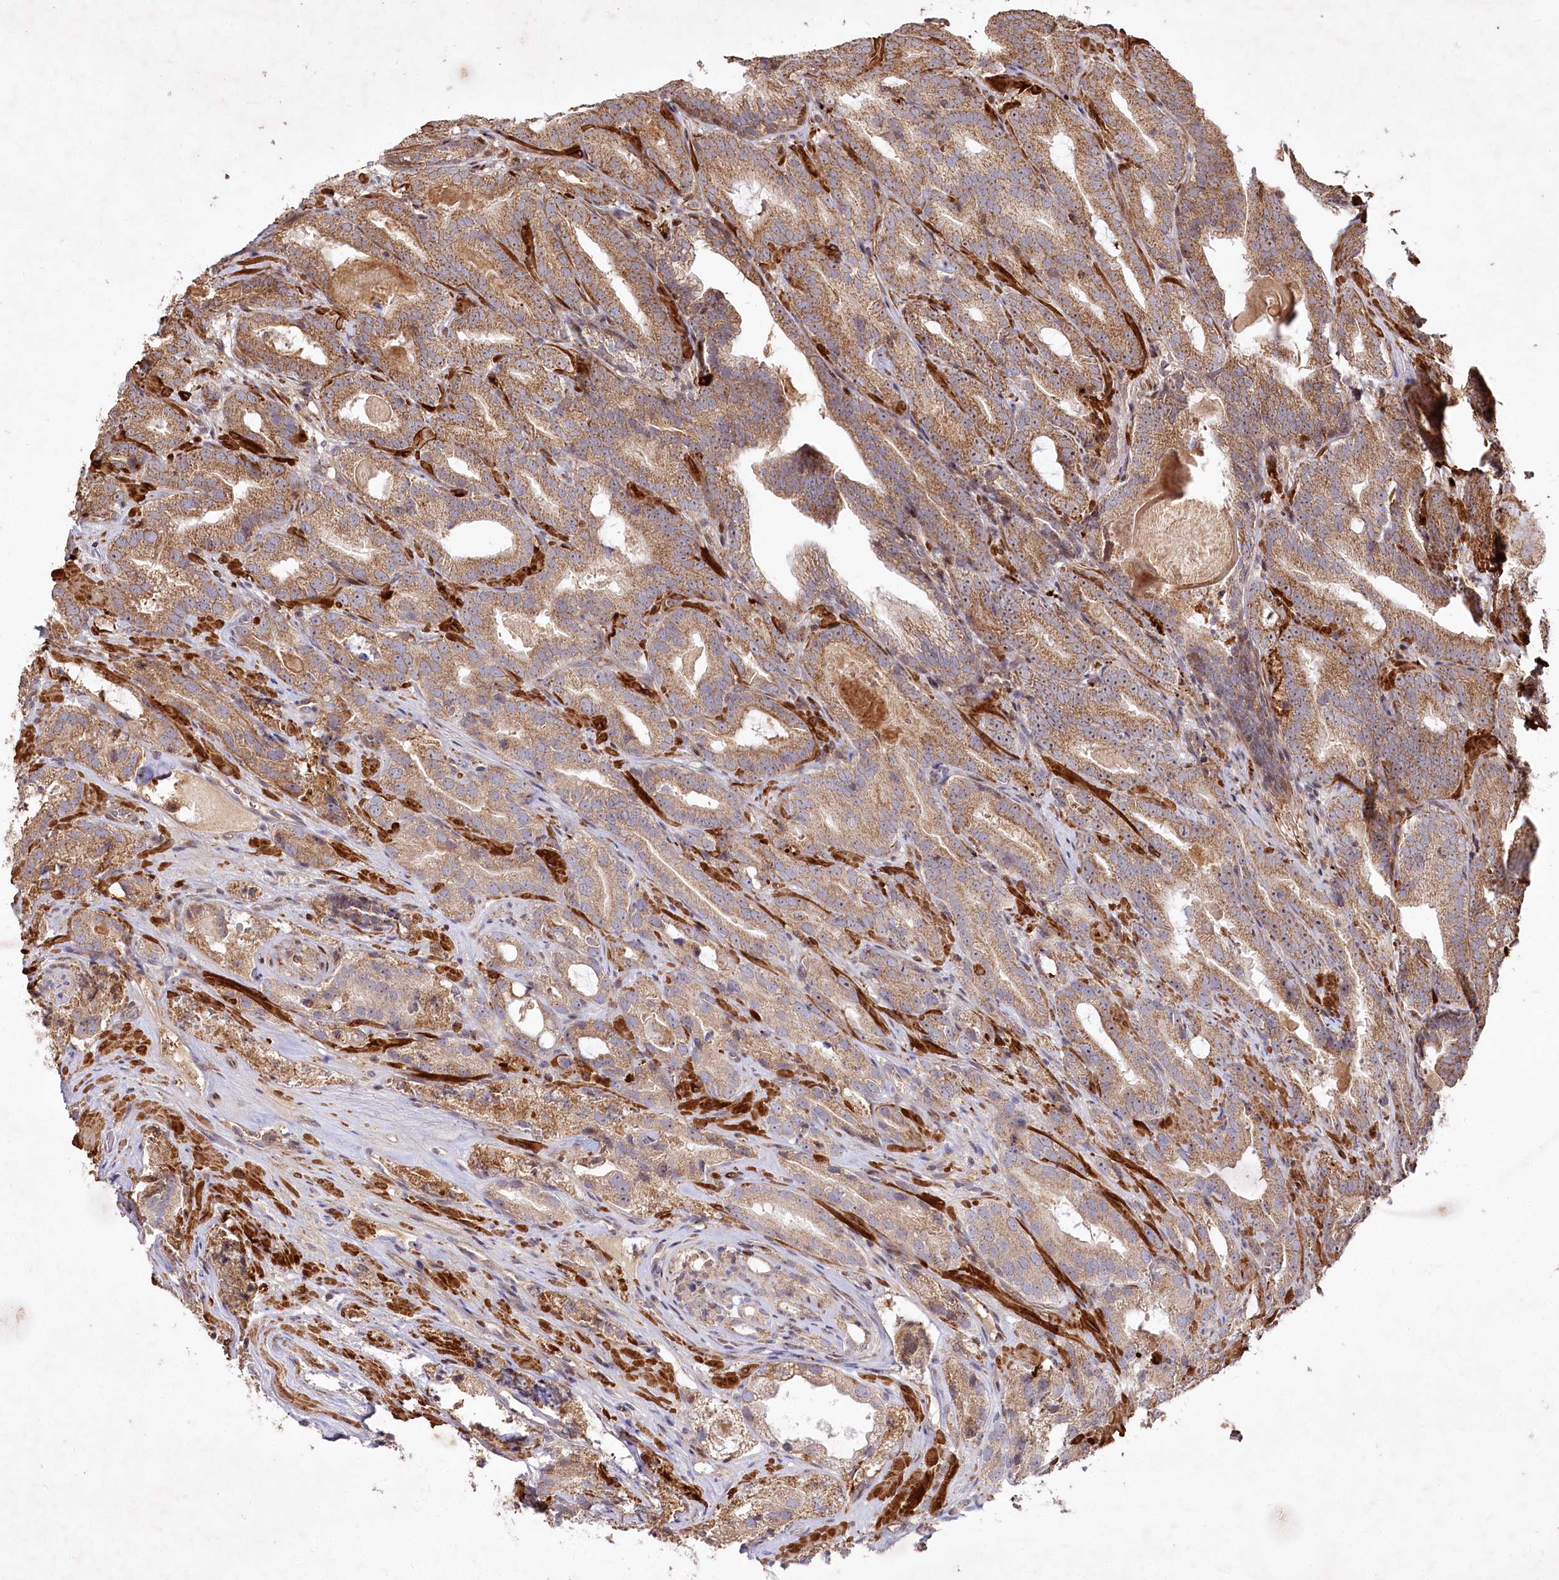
{"staining": {"intensity": "moderate", "quantity": ">75%", "location": "cytoplasmic/membranous"}, "tissue": "prostate cancer", "cell_type": "Tumor cells", "image_type": "cancer", "snomed": [{"axis": "morphology", "description": "Adenocarcinoma, High grade"}, {"axis": "topography", "description": "Prostate"}], "caption": "Prostate cancer tissue displays moderate cytoplasmic/membranous expression in about >75% of tumor cells", "gene": "PSTK", "patient": {"sex": "male", "age": 57}}